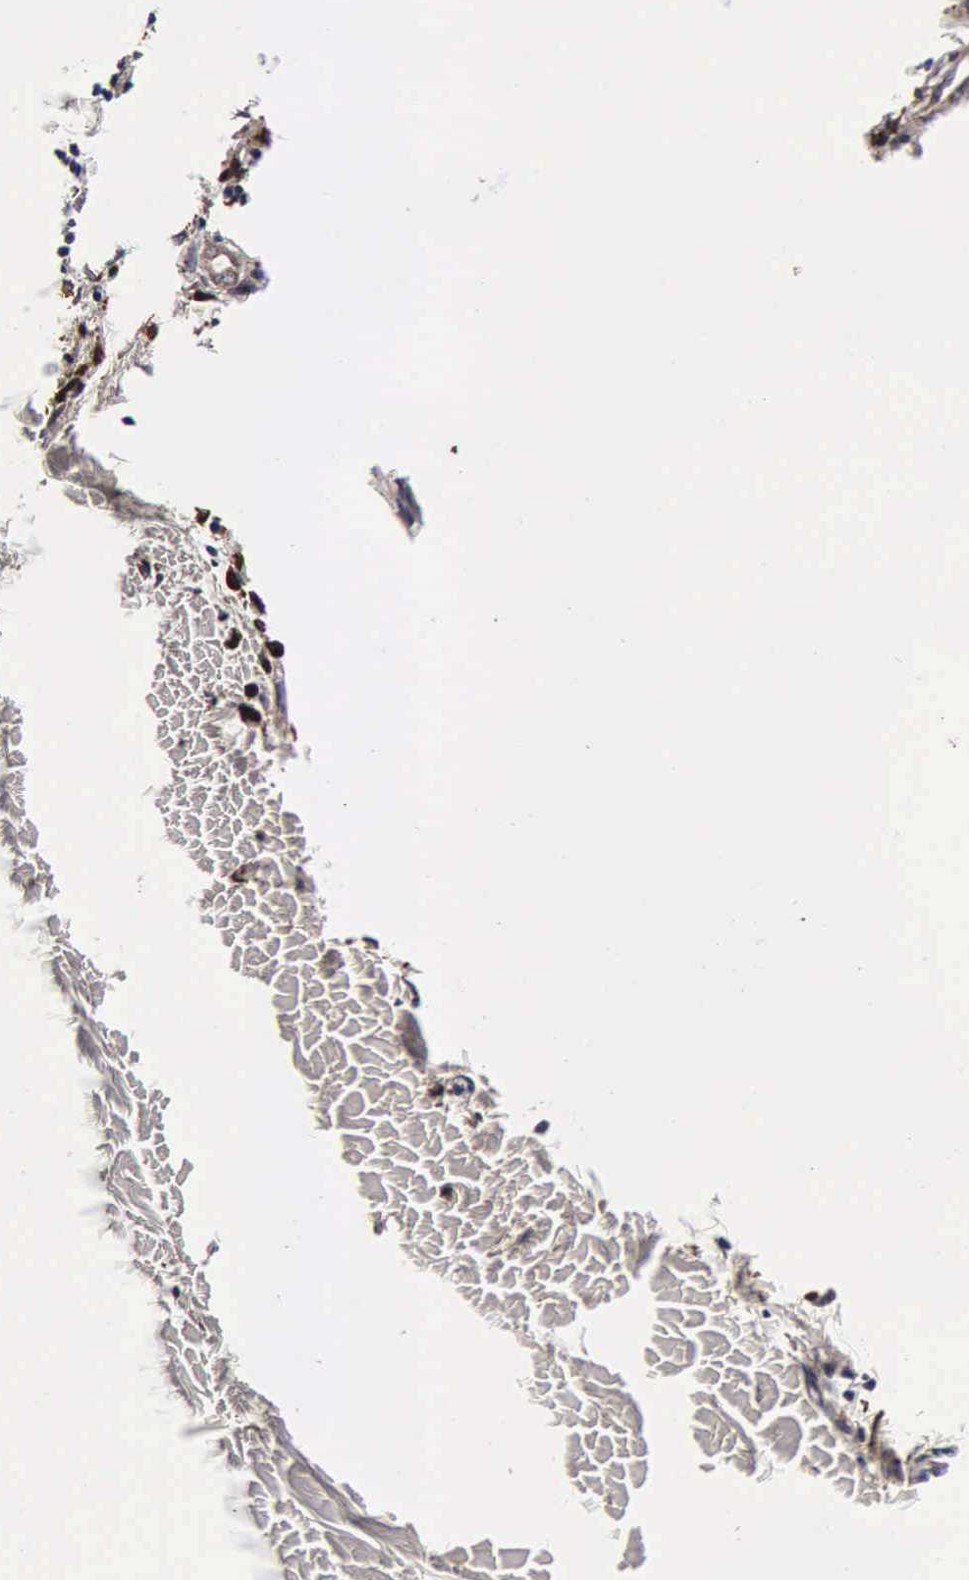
{"staining": {"intensity": "strong", "quantity": "25%-75%", "location": "cytoplasmic/membranous"}, "tissue": "melanoma", "cell_type": "Tumor cells", "image_type": "cancer", "snomed": [{"axis": "morphology", "description": "Malignant melanoma, NOS"}, {"axis": "topography", "description": "Skin"}], "caption": "IHC (DAB) staining of melanoma shows strong cytoplasmic/membranous protein staining in approximately 25%-75% of tumor cells.", "gene": "CST3", "patient": {"sex": "female", "age": 52}}